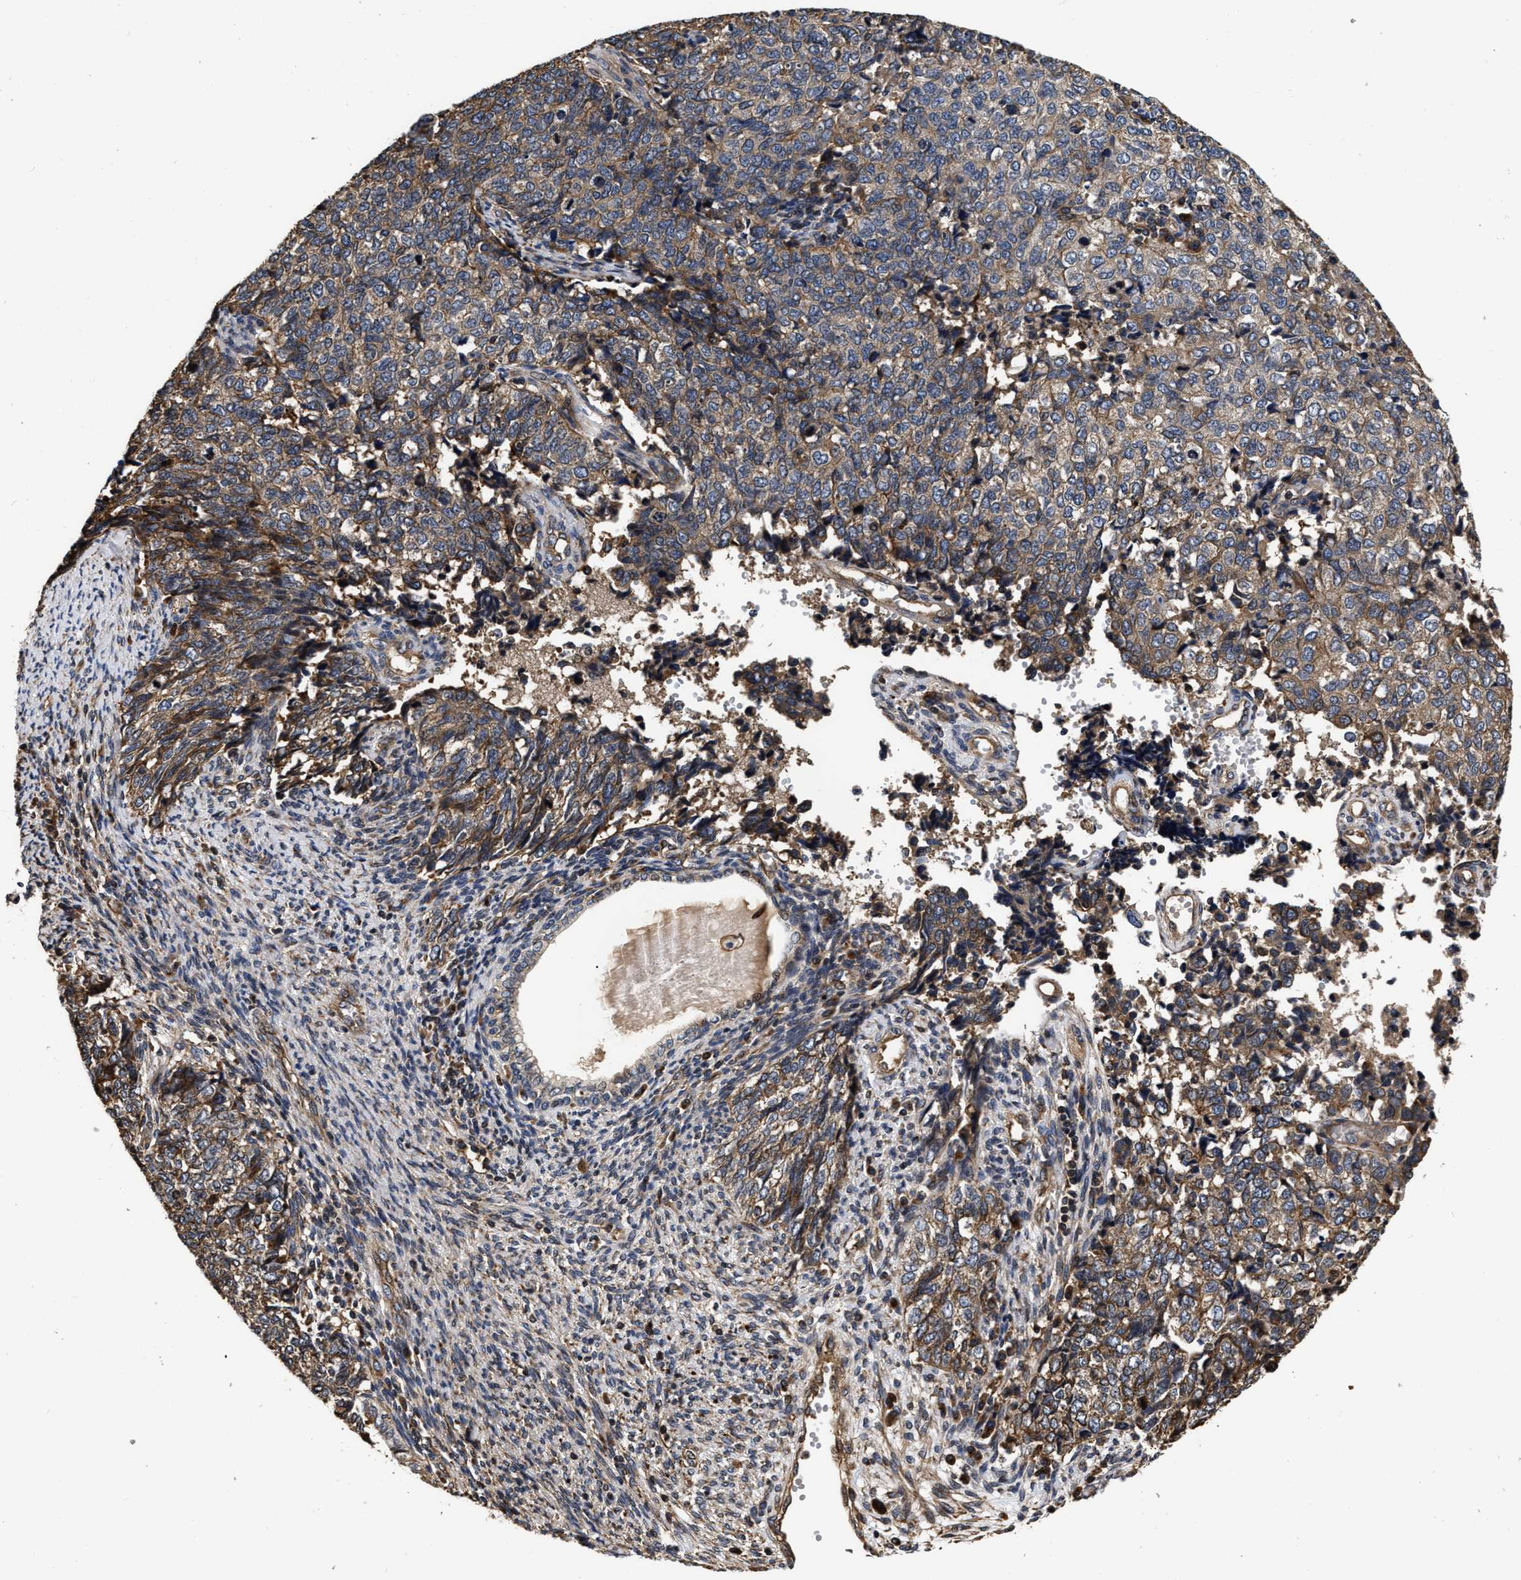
{"staining": {"intensity": "weak", "quantity": "25%-75%", "location": "cytoplasmic/membranous"}, "tissue": "cervical cancer", "cell_type": "Tumor cells", "image_type": "cancer", "snomed": [{"axis": "morphology", "description": "Squamous cell carcinoma, NOS"}, {"axis": "topography", "description": "Cervix"}], "caption": "About 25%-75% of tumor cells in human cervical squamous cell carcinoma reveal weak cytoplasmic/membranous protein expression as visualized by brown immunohistochemical staining.", "gene": "ABCG8", "patient": {"sex": "female", "age": 63}}